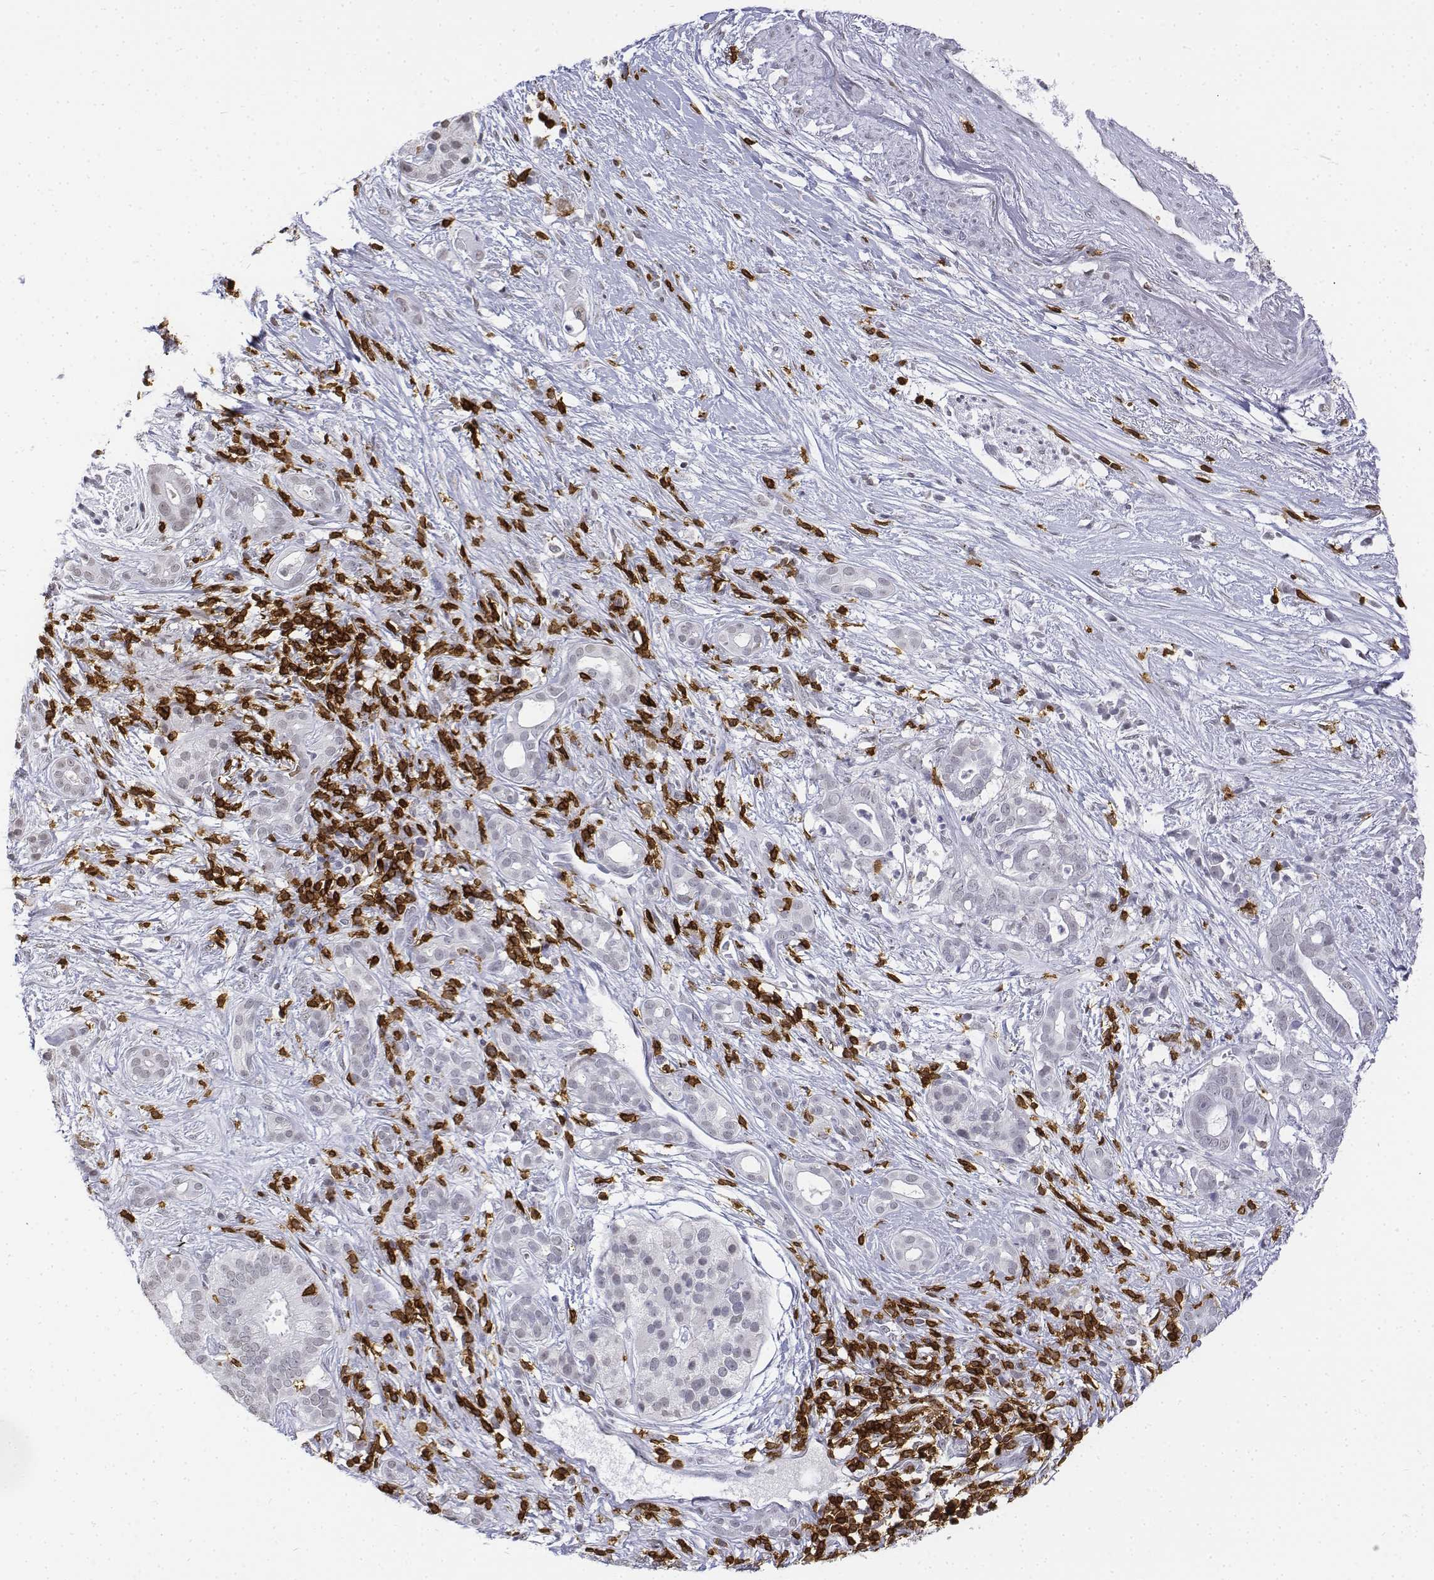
{"staining": {"intensity": "negative", "quantity": "none", "location": "none"}, "tissue": "pancreatic cancer", "cell_type": "Tumor cells", "image_type": "cancer", "snomed": [{"axis": "morphology", "description": "Adenocarcinoma, NOS"}, {"axis": "topography", "description": "Pancreas"}], "caption": "The histopathology image demonstrates no significant positivity in tumor cells of pancreatic cancer. The staining was performed using DAB (3,3'-diaminobenzidine) to visualize the protein expression in brown, while the nuclei were stained in blue with hematoxylin (Magnification: 20x).", "gene": "CD3E", "patient": {"sex": "male", "age": 61}}